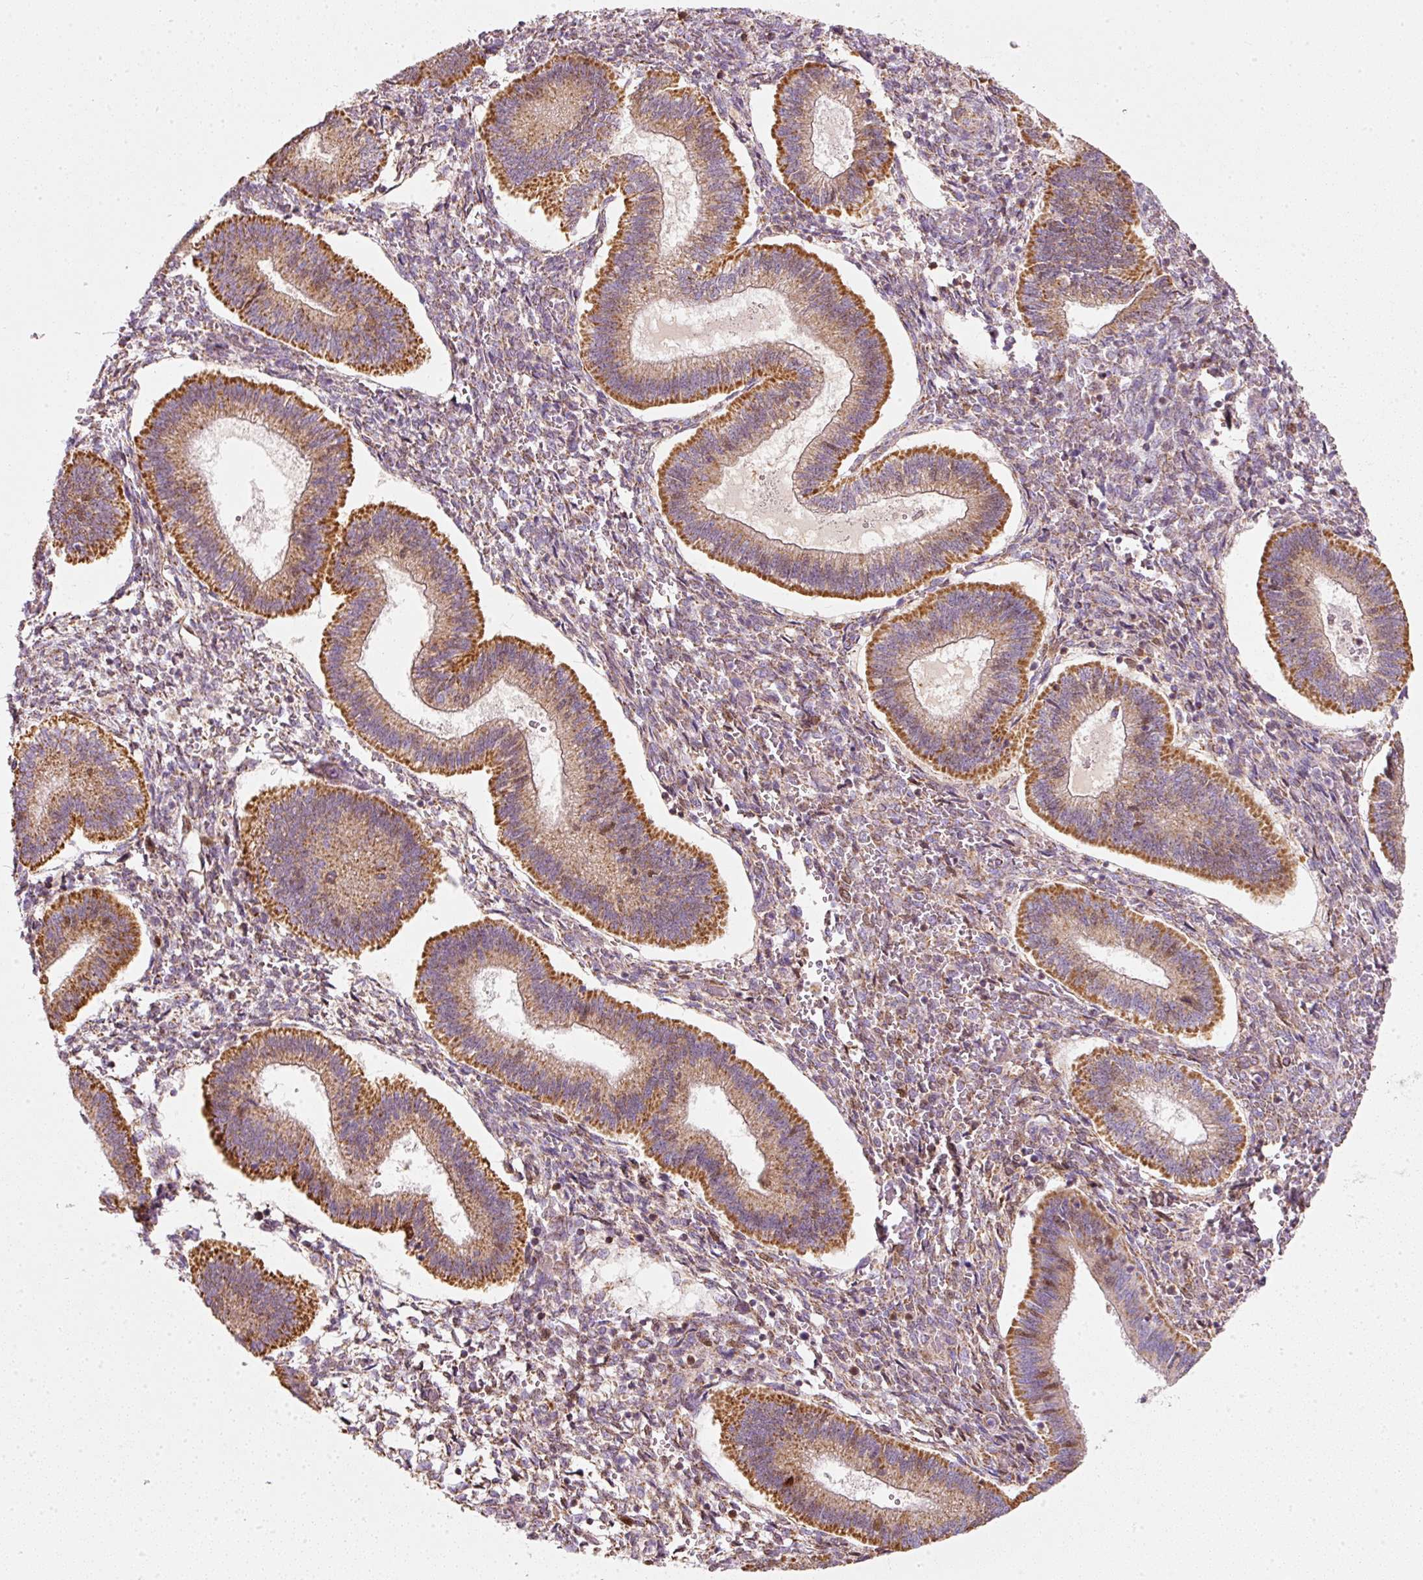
{"staining": {"intensity": "moderate", "quantity": "<25%", "location": "cytoplasmic/membranous,nuclear"}, "tissue": "endometrium", "cell_type": "Cells in endometrial stroma", "image_type": "normal", "snomed": [{"axis": "morphology", "description": "Normal tissue, NOS"}, {"axis": "topography", "description": "Endometrium"}], "caption": "Immunohistochemical staining of normal endometrium displays moderate cytoplasmic/membranous,nuclear protein expression in approximately <25% of cells in endometrial stroma. (Brightfield microscopy of DAB IHC at high magnification).", "gene": "DUT", "patient": {"sex": "female", "age": 25}}